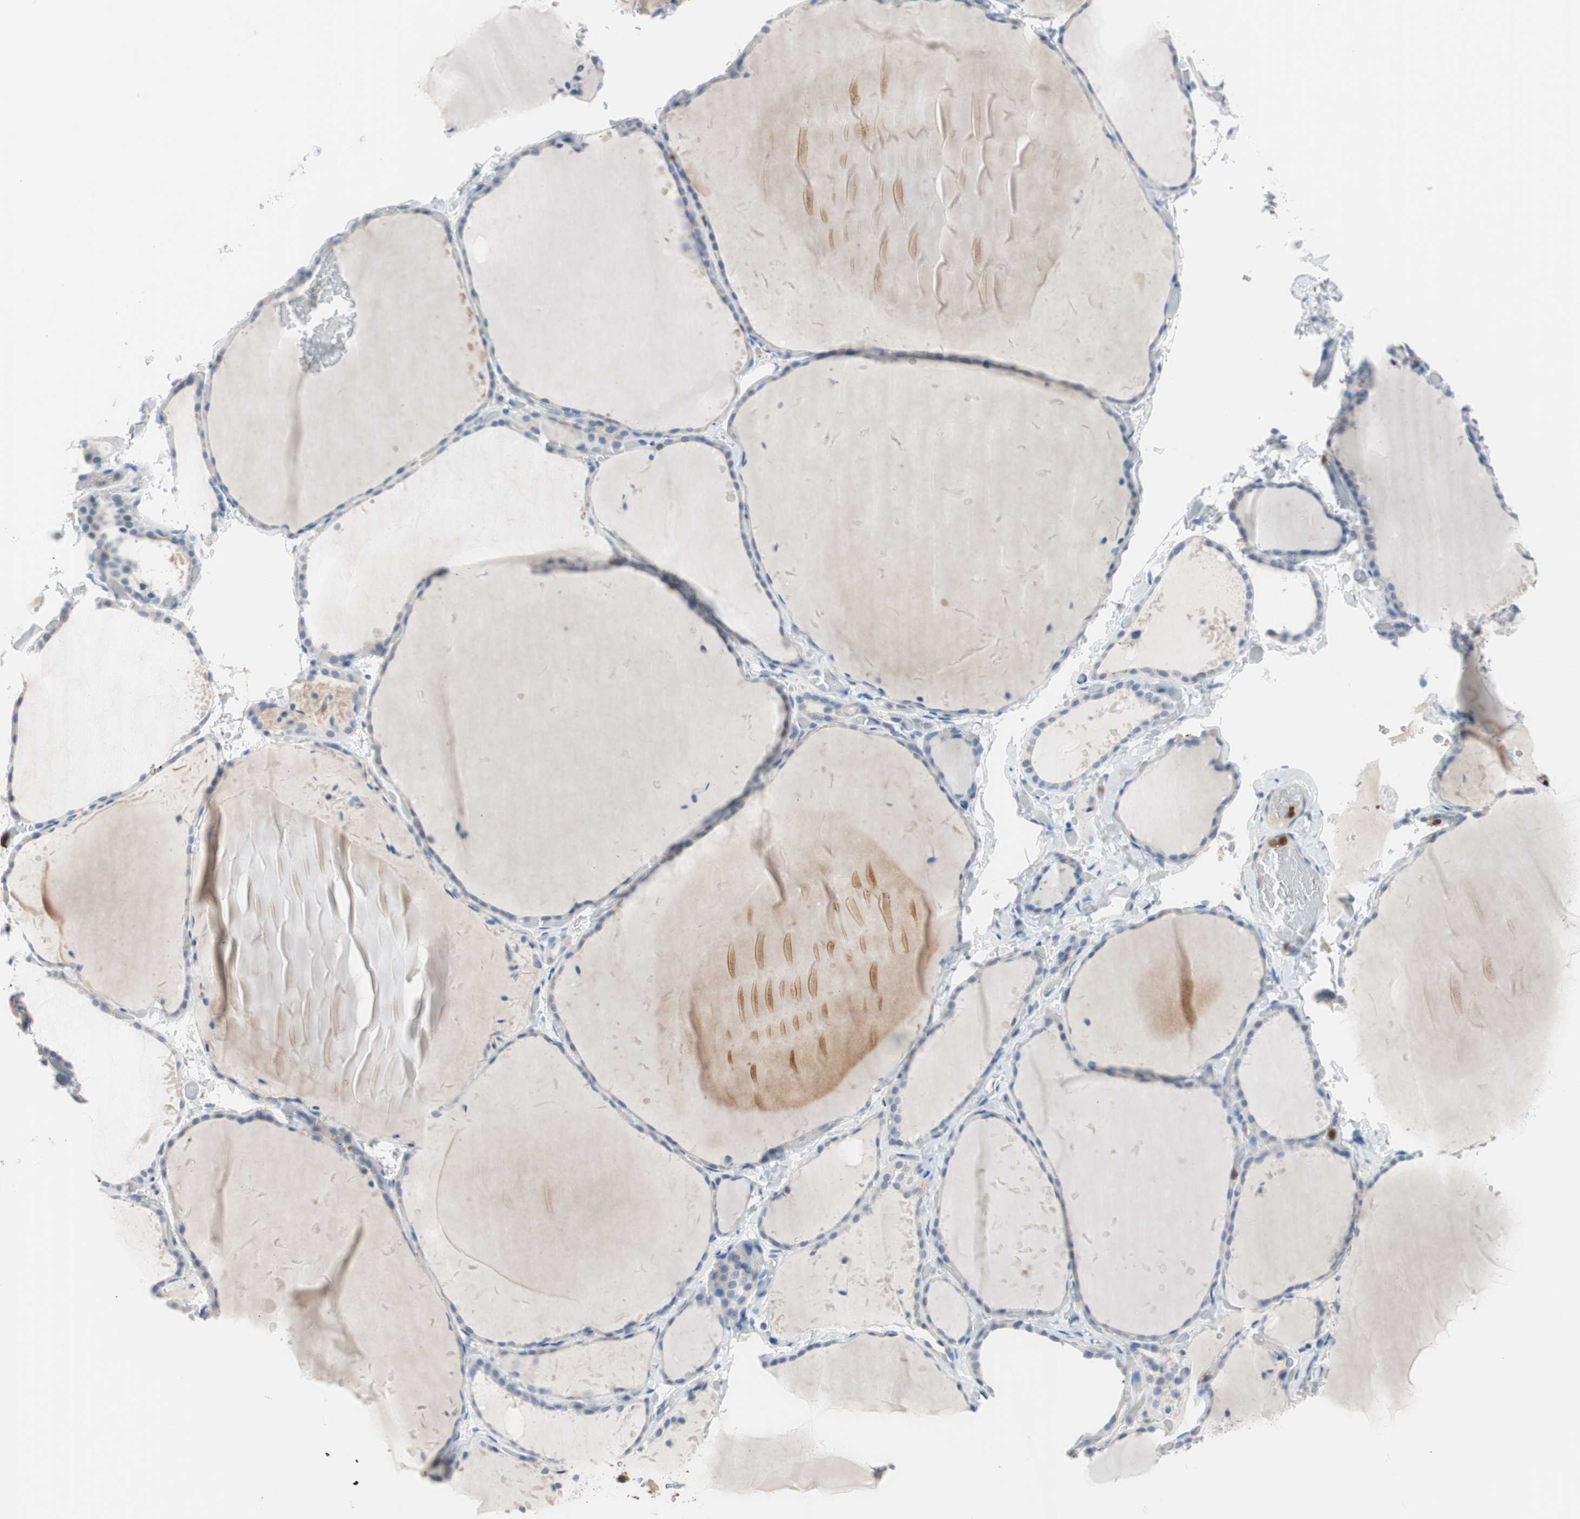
{"staining": {"intensity": "weak", "quantity": "<25%", "location": "cytoplasmic/membranous"}, "tissue": "thyroid gland", "cell_type": "Glandular cells", "image_type": "normal", "snomed": [{"axis": "morphology", "description": "Normal tissue, NOS"}, {"axis": "topography", "description": "Thyroid gland"}], "caption": "An IHC image of unremarkable thyroid gland is shown. There is no staining in glandular cells of thyroid gland.", "gene": "CLEC4D", "patient": {"sex": "female", "age": 22}}